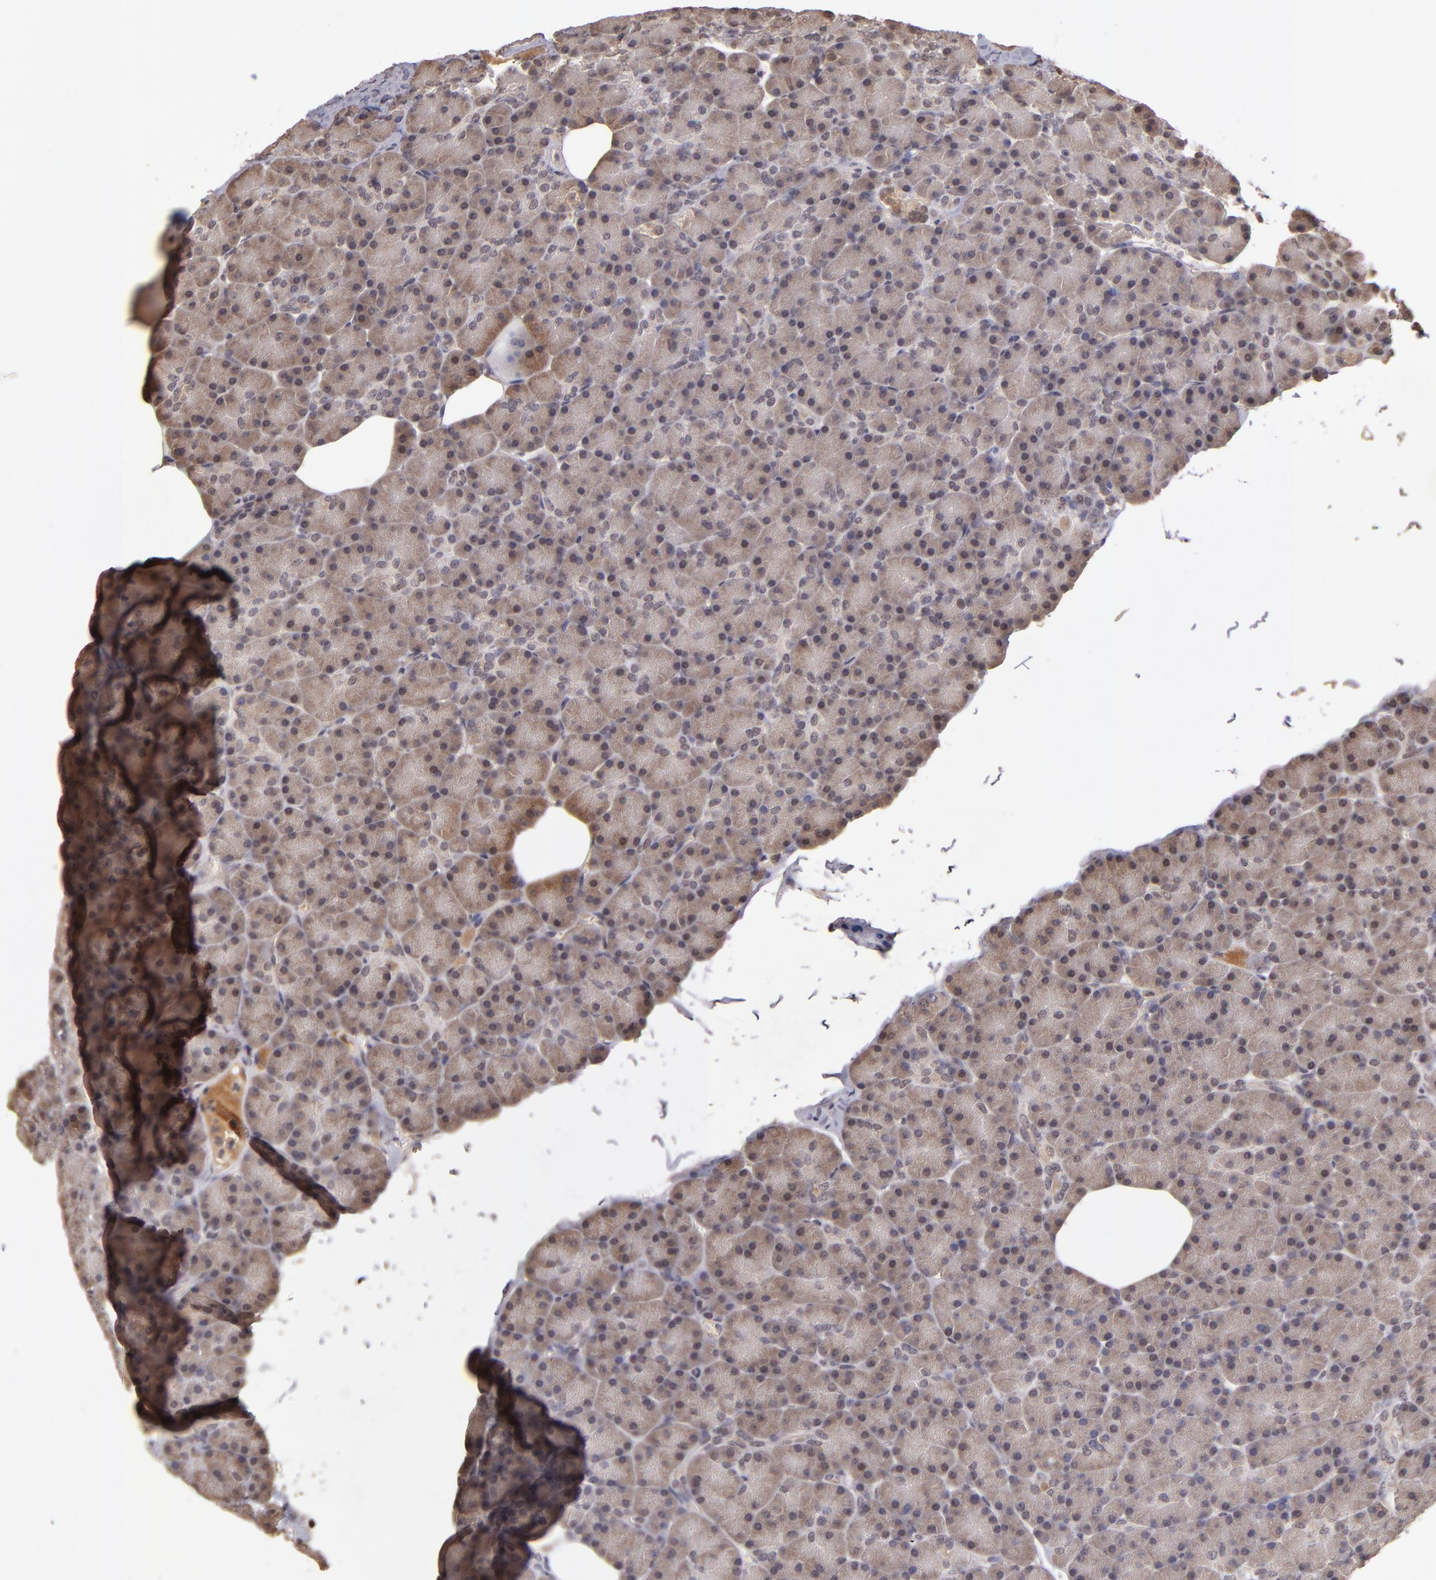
{"staining": {"intensity": "moderate", "quantity": ">75%", "location": "cytoplasmic/membranous,nuclear"}, "tissue": "pancreas", "cell_type": "Exocrine glandular cells", "image_type": "normal", "snomed": [{"axis": "morphology", "description": "Normal tissue, NOS"}, {"axis": "topography", "description": "Pancreas"}], "caption": "Approximately >75% of exocrine glandular cells in unremarkable pancreas reveal moderate cytoplasmic/membranous,nuclear protein staining as visualized by brown immunohistochemical staining.", "gene": "ABHD12B", "patient": {"sex": "female", "age": 43}}